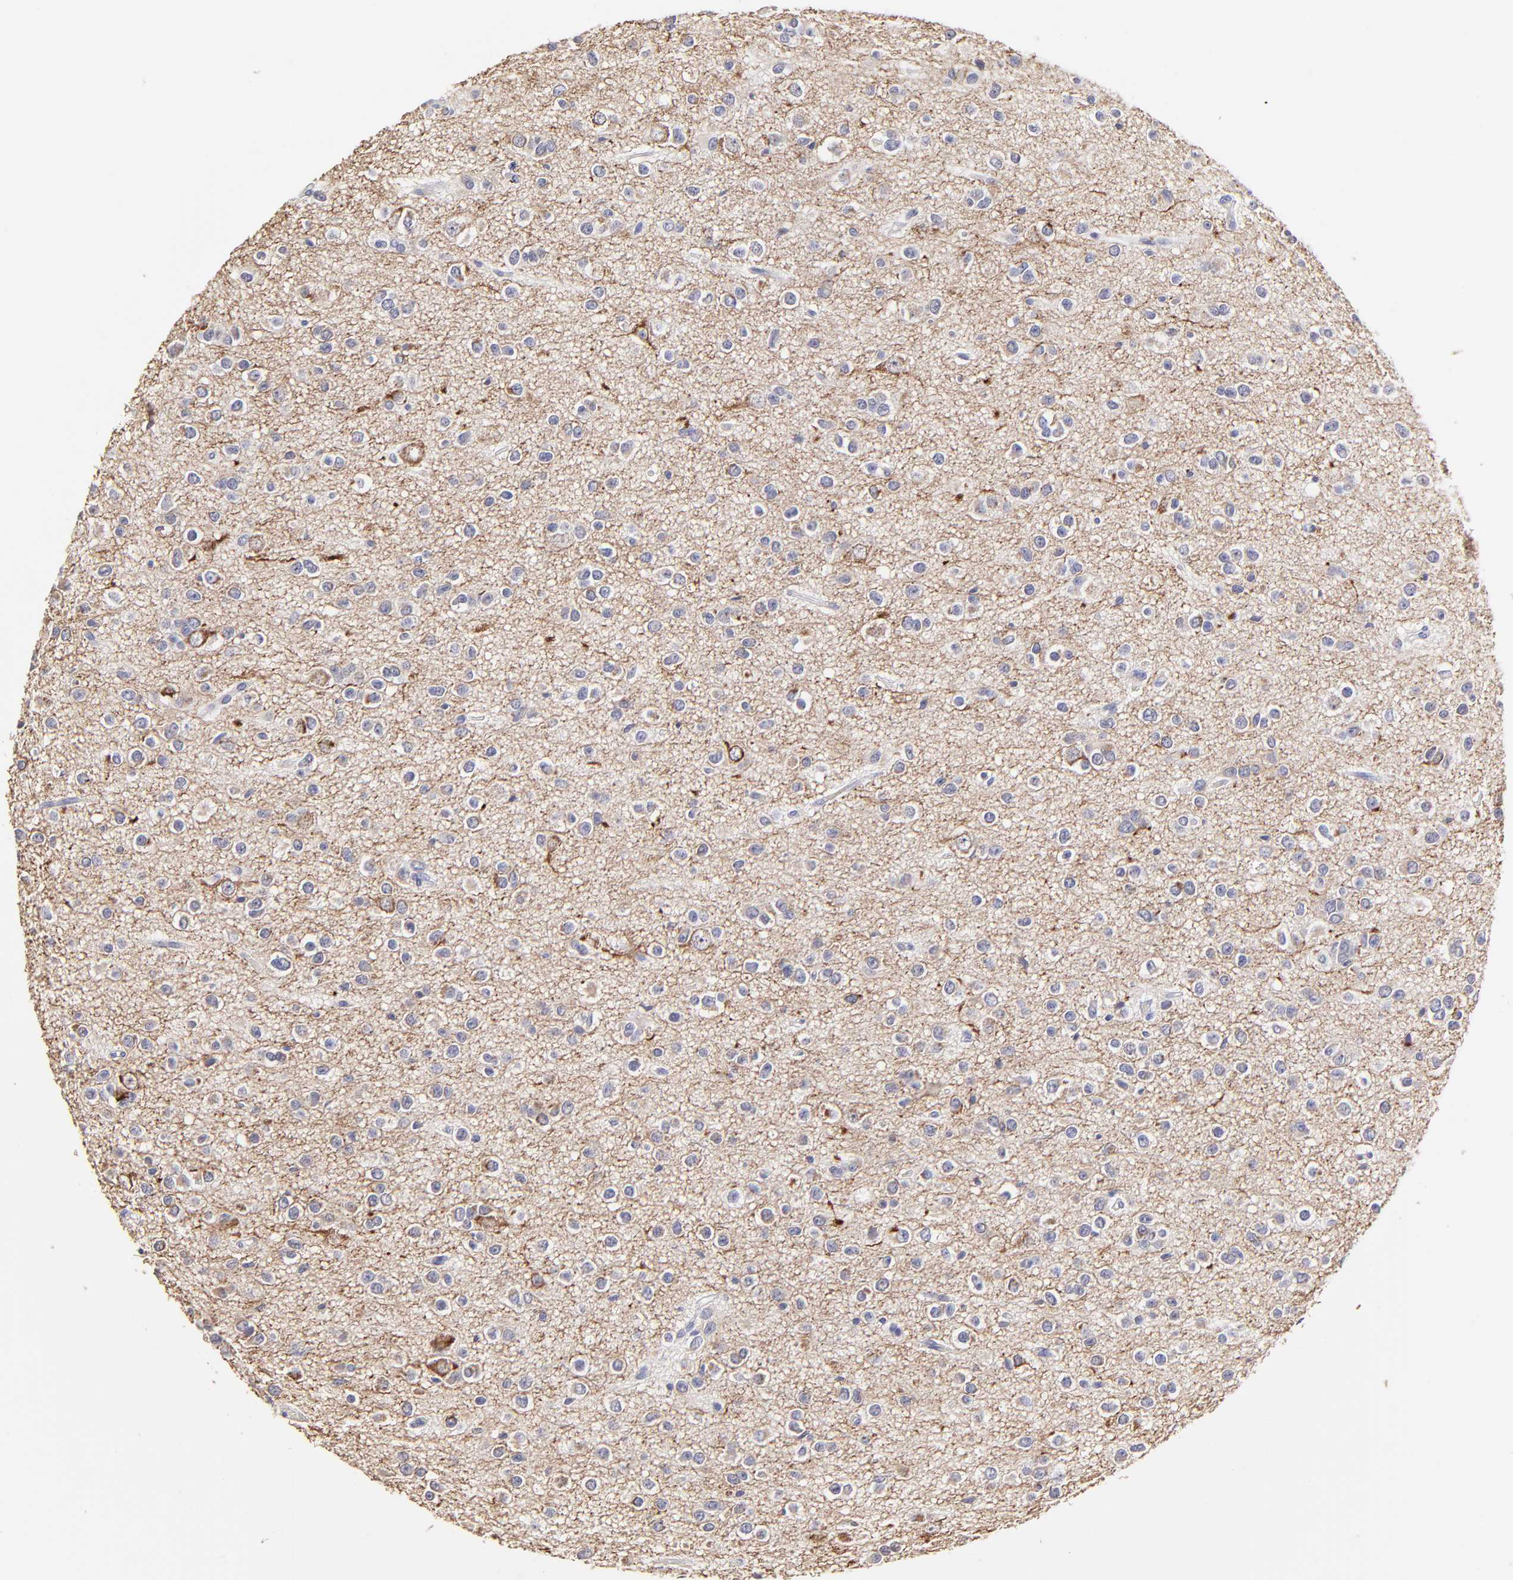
{"staining": {"intensity": "moderate", "quantity": "<25%", "location": "cytoplasmic/membranous"}, "tissue": "glioma", "cell_type": "Tumor cells", "image_type": "cancer", "snomed": [{"axis": "morphology", "description": "Glioma, malignant, Low grade"}, {"axis": "topography", "description": "Brain"}], "caption": "Immunohistochemistry (IHC) photomicrograph of neoplastic tissue: human glioma stained using IHC demonstrates low levels of moderate protein expression localized specifically in the cytoplasmic/membranous of tumor cells, appearing as a cytoplasmic/membranous brown color.", "gene": "BTG2", "patient": {"sex": "male", "age": 42}}